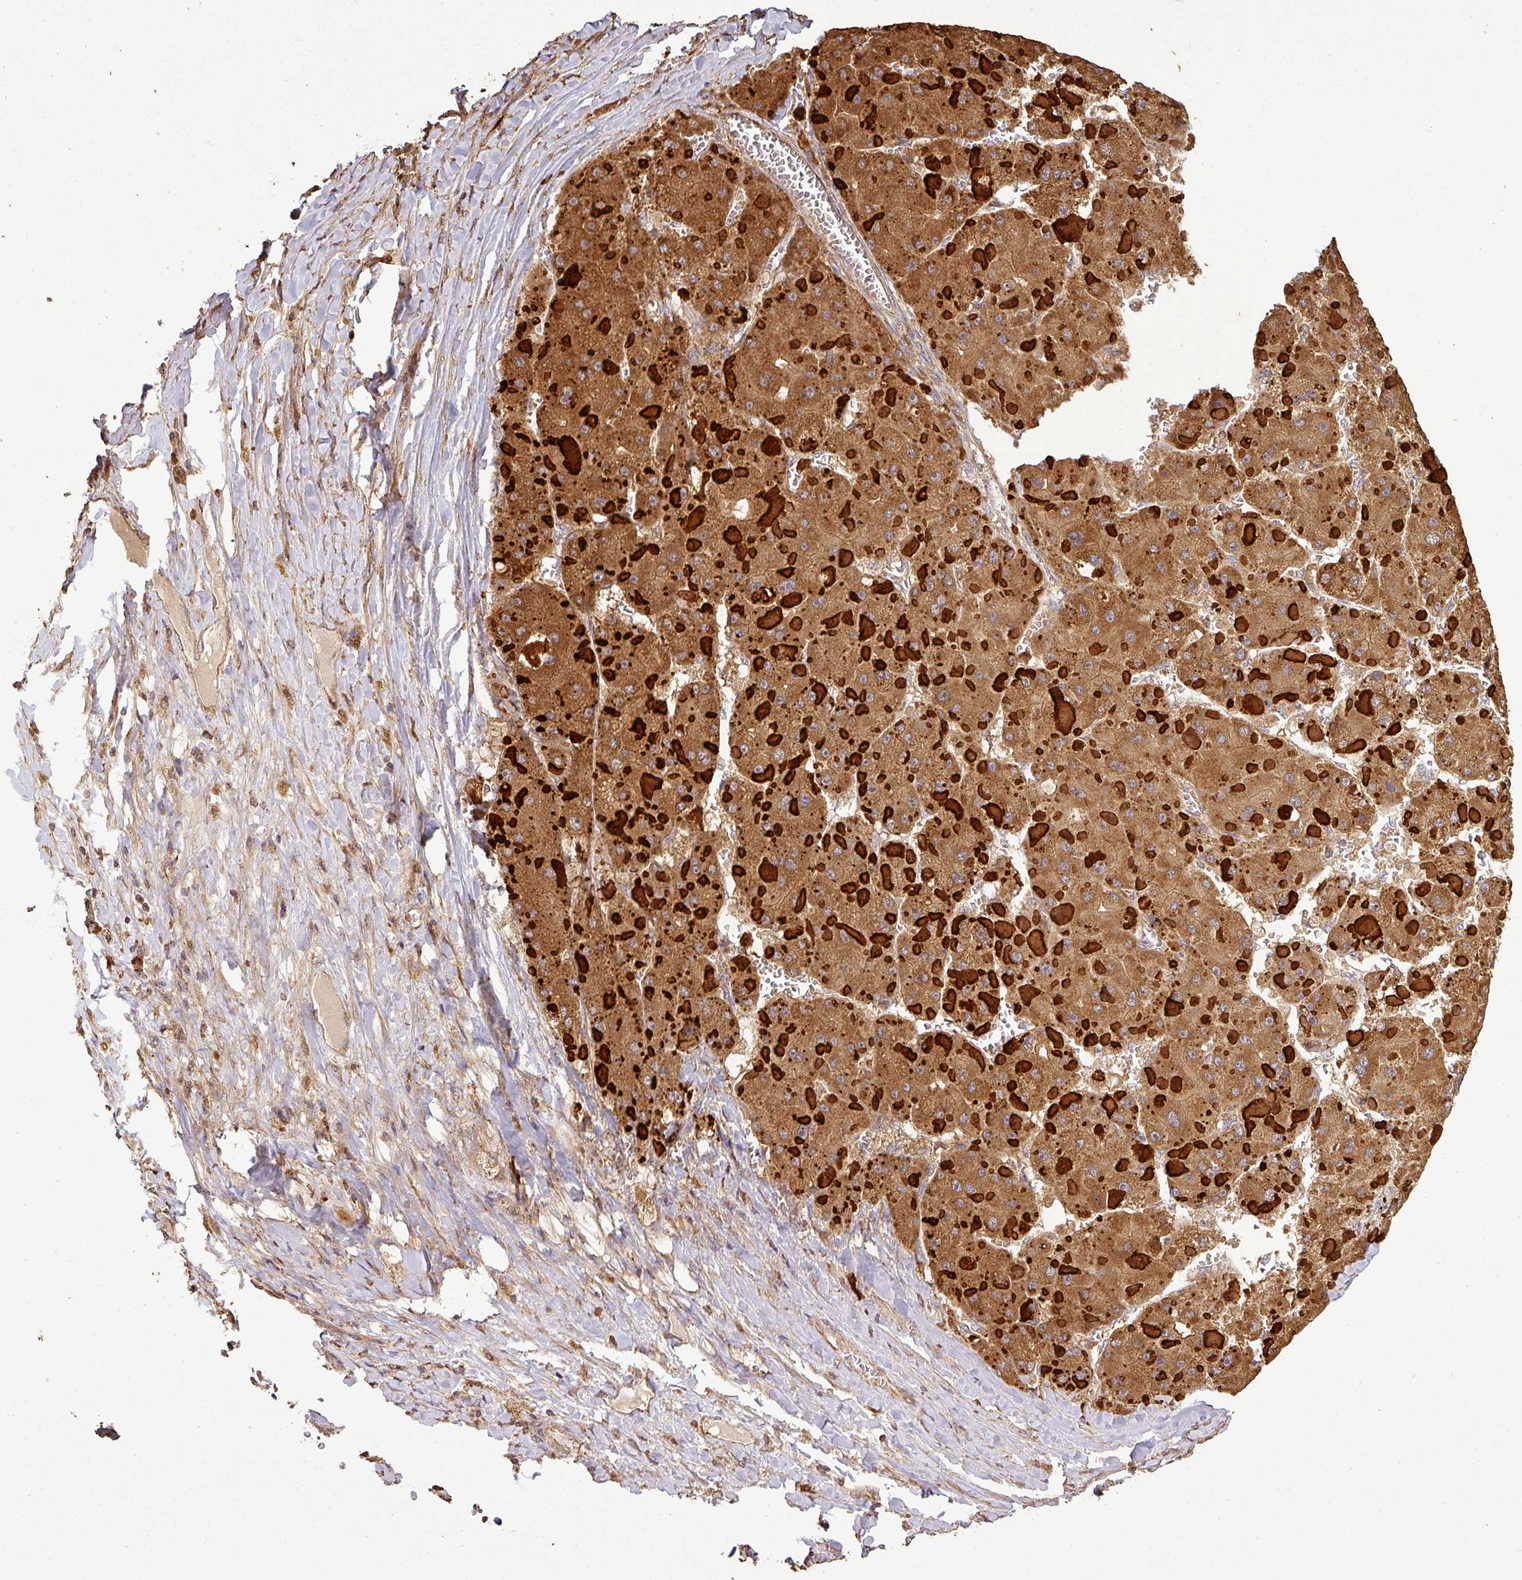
{"staining": {"intensity": "moderate", "quantity": ">75%", "location": "cytoplasmic/membranous"}, "tissue": "liver cancer", "cell_type": "Tumor cells", "image_type": "cancer", "snomed": [{"axis": "morphology", "description": "Carcinoma, Hepatocellular, NOS"}, {"axis": "topography", "description": "Liver"}], "caption": "Liver cancer stained for a protein (brown) exhibits moderate cytoplasmic/membranous positive staining in about >75% of tumor cells.", "gene": "PLEKHM1", "patient": {"sex": "female", "age": 73}}